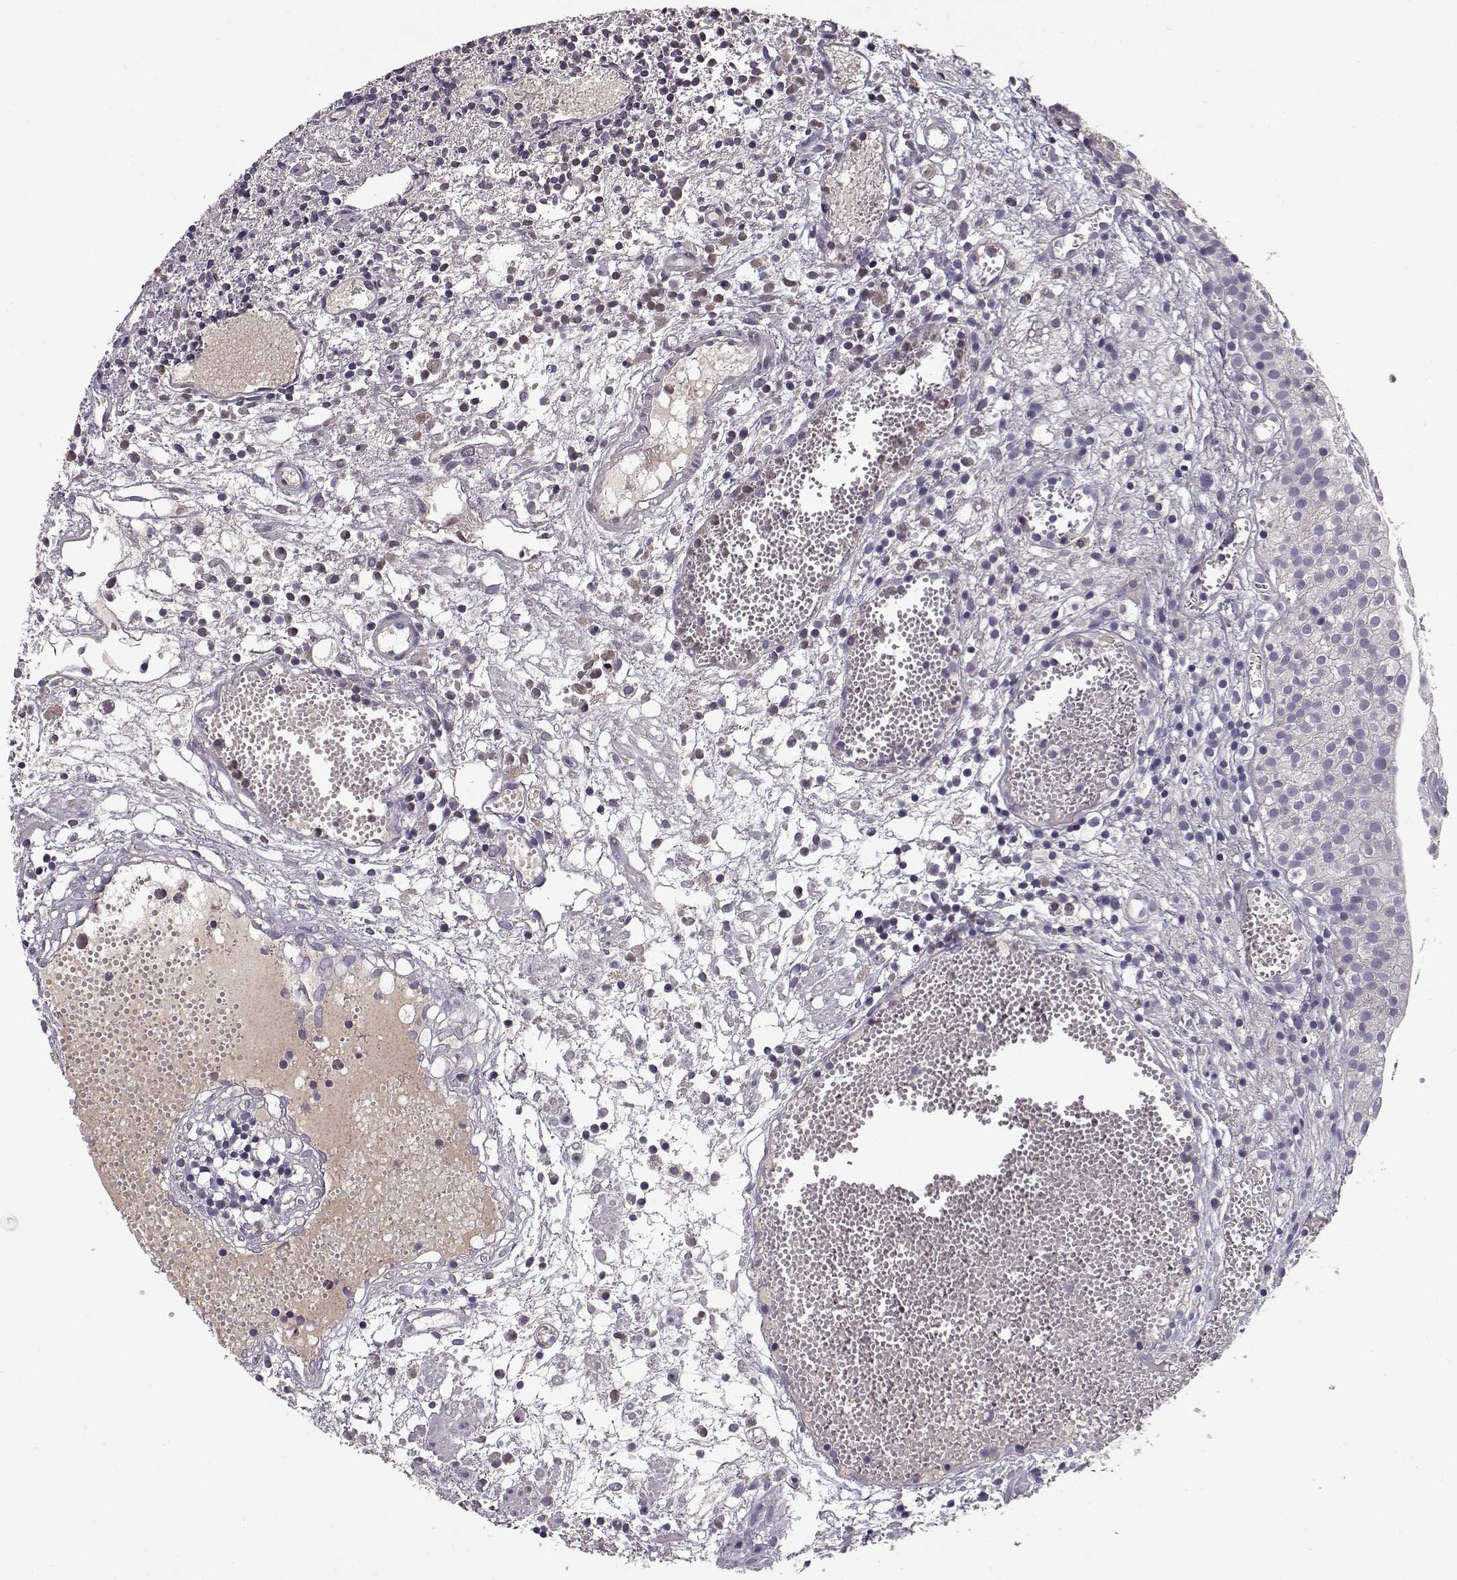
{"staining": {"intensity": "negative", "quantity": "none", "location": "none"}, "tissue": "urothelial cancer", "cell_type": "Tumor cells", "image_type": "cancer", "snomed": [{"axis": "morphology", "description": "Urothelial carcinoma, Low grade"}, {"axis": "topography", "description": "Urinary bladder"}], "caption": "This histopathology image is of urothelial cancer stained with IHC to label a protein in brown with the nuclei are counter-stained blue. There is no staining in tumor cells.", "gene": "PMCH", "patient": {"sex": "male", "age": 79}}